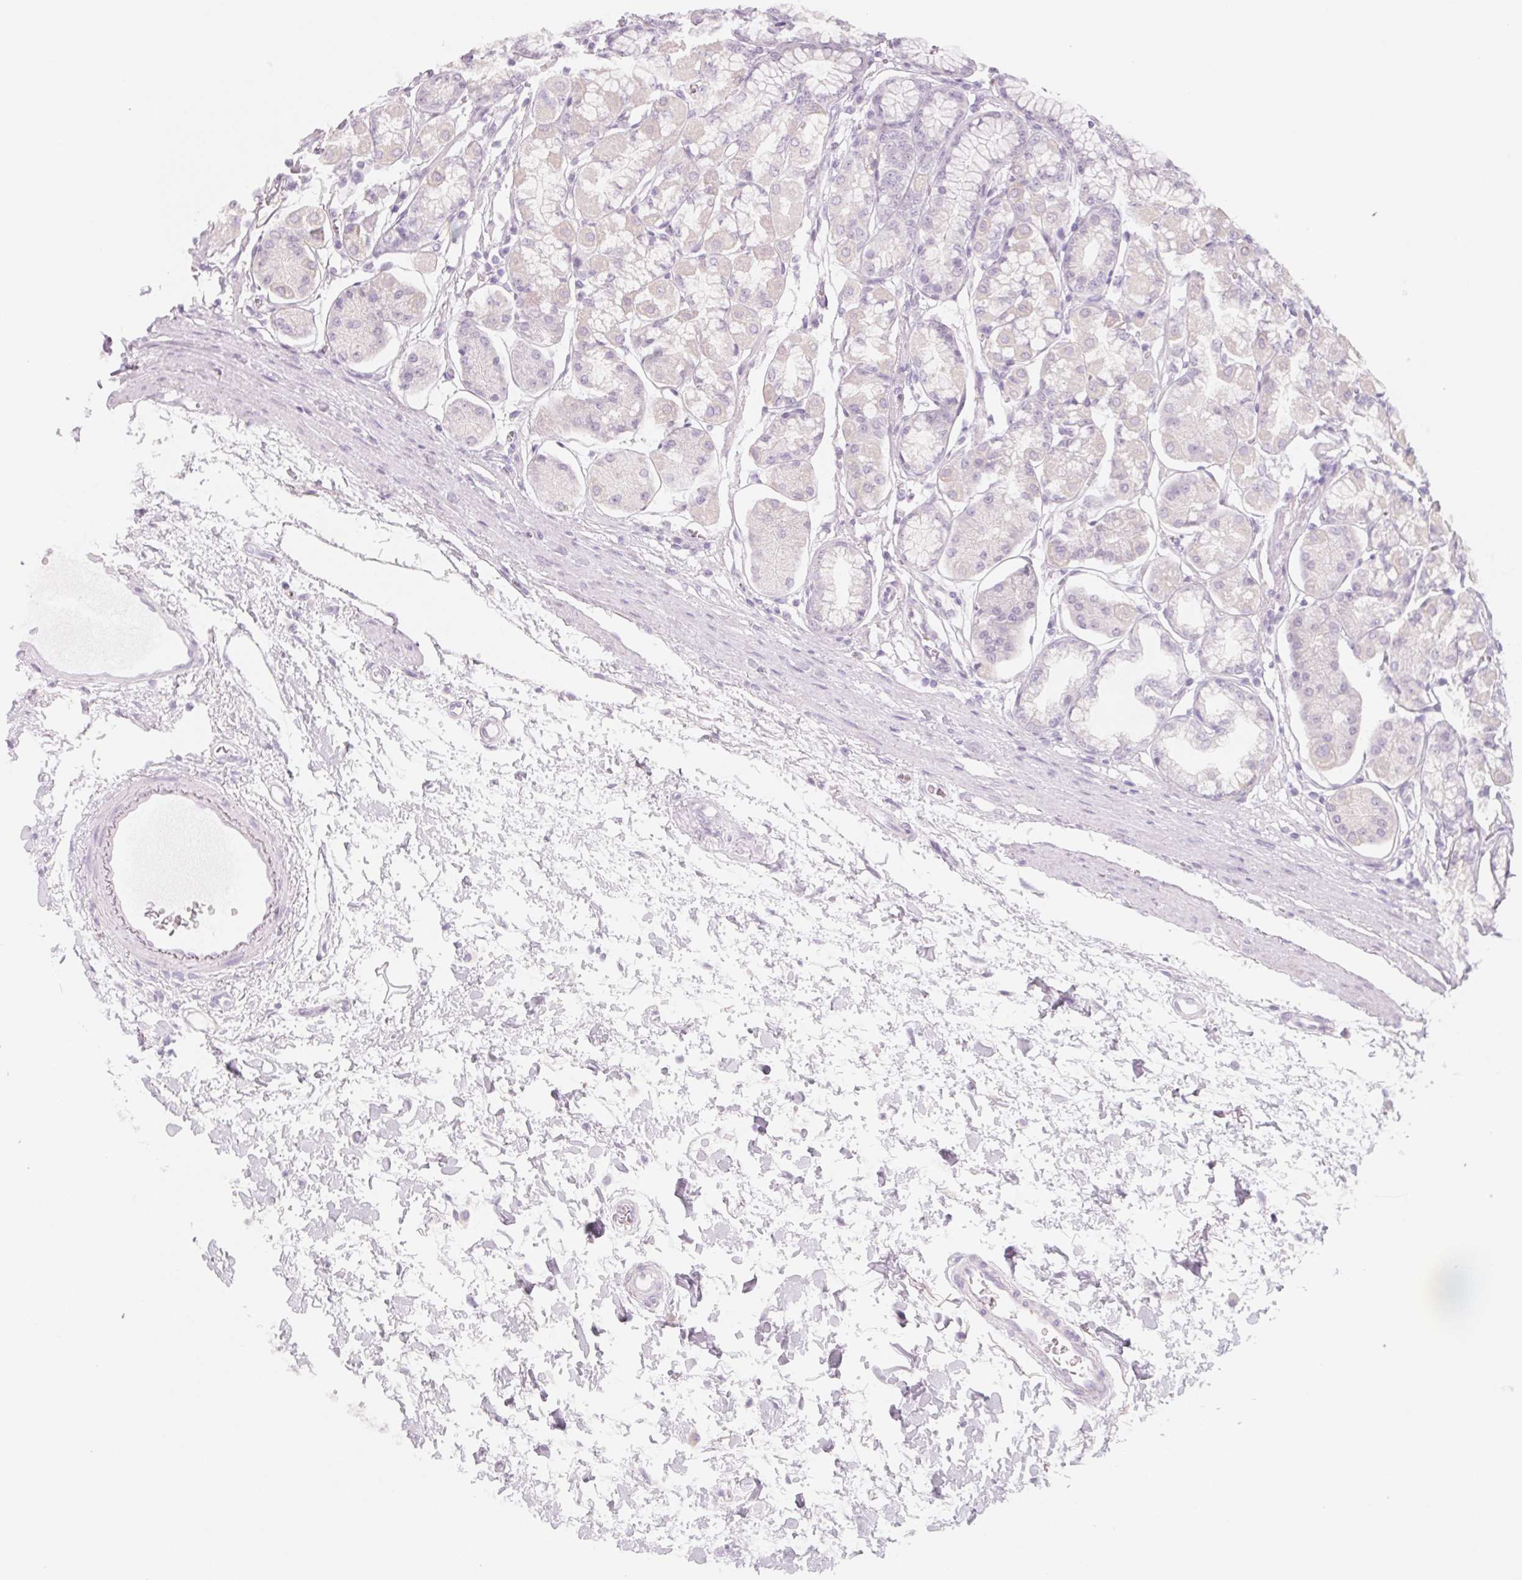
{"staining": {"intensity": "negative", "quantity": "none", "location": "none"}, "tissue": "stomach", "cell_type": "Glandular cells", "image_type": "normal", "snomed": [{"axis": "morphology", "description": "Normal tissue, NOS"}, {"axis": "topography", "description": "Stomach"}, {"axis": "topography", "description": "Stomach, lower"}], "caption": "Stomach stained for a protein using IHC reveals no expression glandular cells.", "gene": "SH3GL2", "patient": {"sex": "male", "age": 76}}